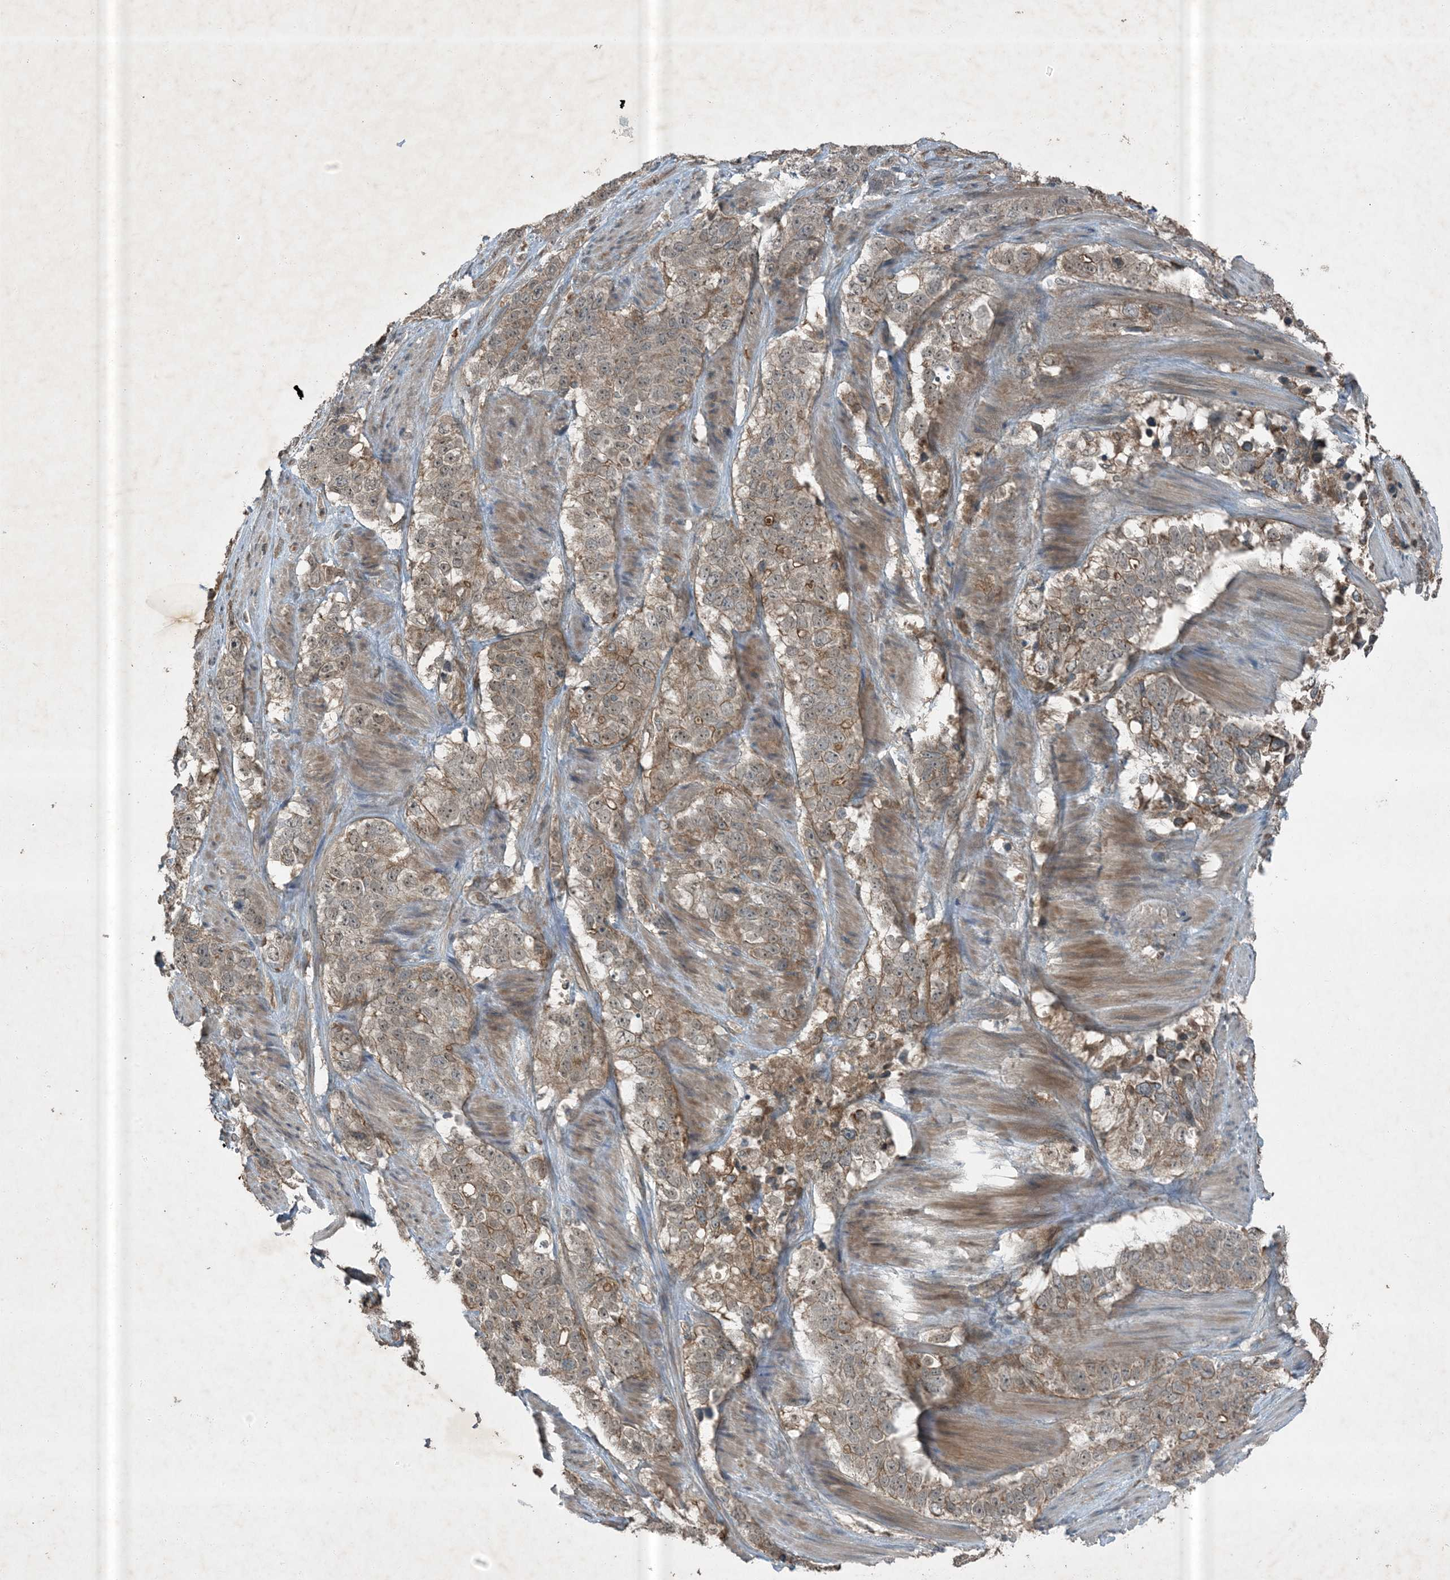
{"staining": {"intensity": "weak", "quantity": ">75%", "location": "cytoplasmic/membranous"}, "tissue": "stomach cancer", "cell_type": "Tumor cells", "image_type": "cancer", "snomed": [{"axis": "morphology", "description": "Adenocarcinoma, NOS"}, {"axis": "topography", "description": "Stomach"}], "caption": "This is an image of immunohistochemistry (IHC) staining of stomach cancer, which shows weak staining in the cytoplasmic/membranous of tumor cells.", "gene": "MDN1", "patient": {"sex": "male", "age": 48}}